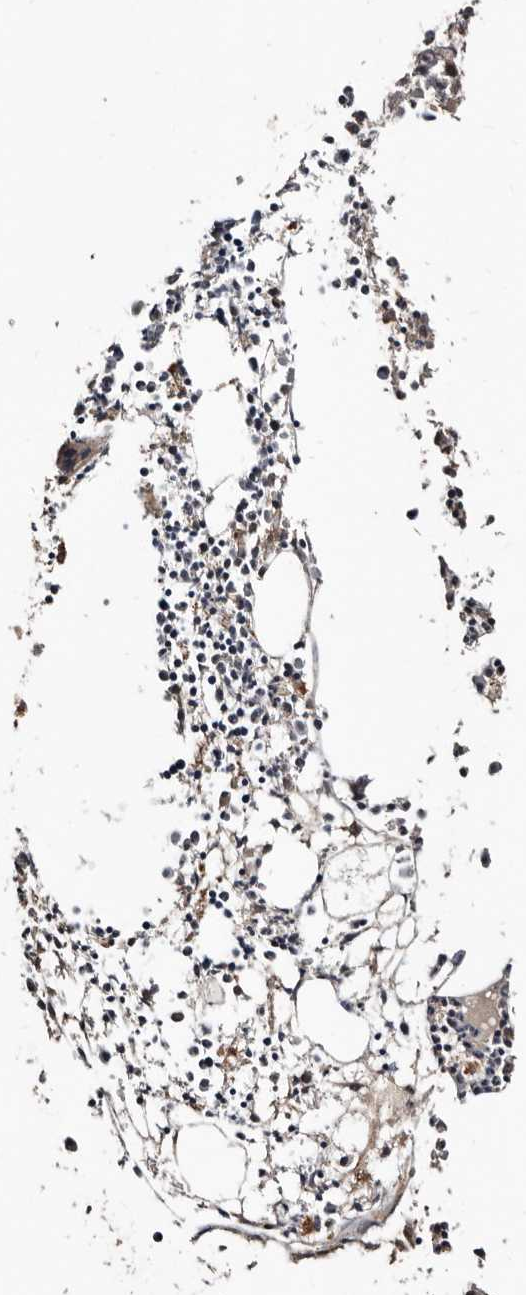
{"staining": {"intensity": "weak", "quantity": "<25%", "location": "cytoplasmic/membranous"}, "tissue": "bone marrow", "cell_type": "Hematopoietic cells", "image_type": "normal", "snomed": [{"axis": "morphology", "description": "Normal tissue, NOS"}, {"axis": "morphology", "description": "Inflammation, NOS"}, {"axis": "topography", "description": "Bone marrow"}], "caption": "Immunohistochemistry (IHC) histopathology image of benign bone marrow: bone marrow stained with DAB reveals no significant protein positivity in hematopoietic cells.", "gene": "AKAP7", "patient": {"sex": "female", "age": 62}}